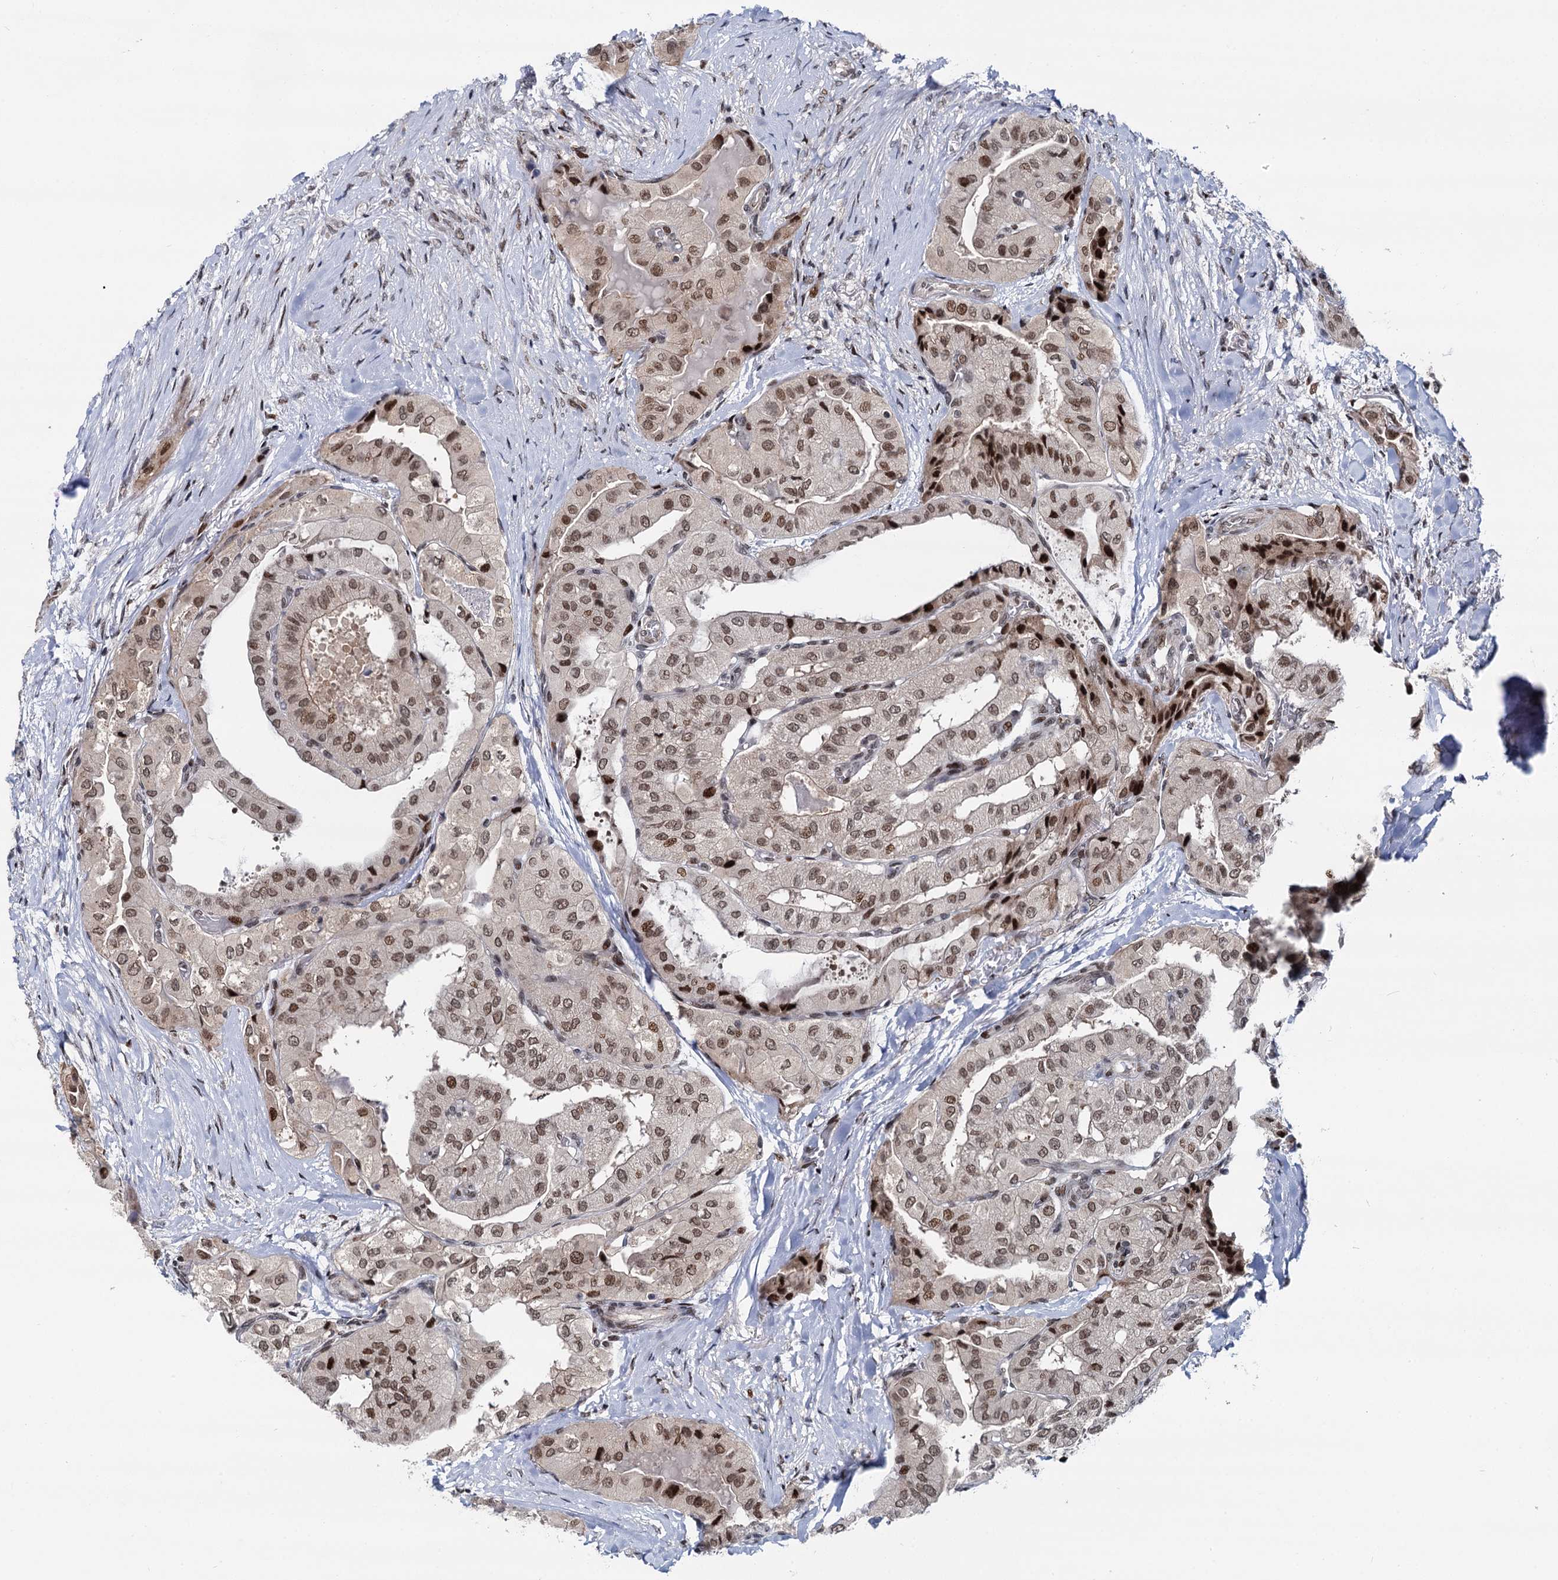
{"staining": {"intensity": "moderate", "quantity": ">75%", "location": "nuclear"}, "tissue": "thyroid cancer", "cell_type": "Tumor cells", "image_type": "cancer", "snomed": [{"axis": "morphology", "description": "Papillary adenocarcinoma, NOS"}, {"axis": "topography", "description": "Thyroid gland"}], "caption": "Papillary adenocarcinoma (thyroid) stained for a protein (brown) displays moderate nuclear positive staining in approximately >75% of tumor cells.", "gene": "RUFY2", "patient": {"sex": "female", "age": 59}}